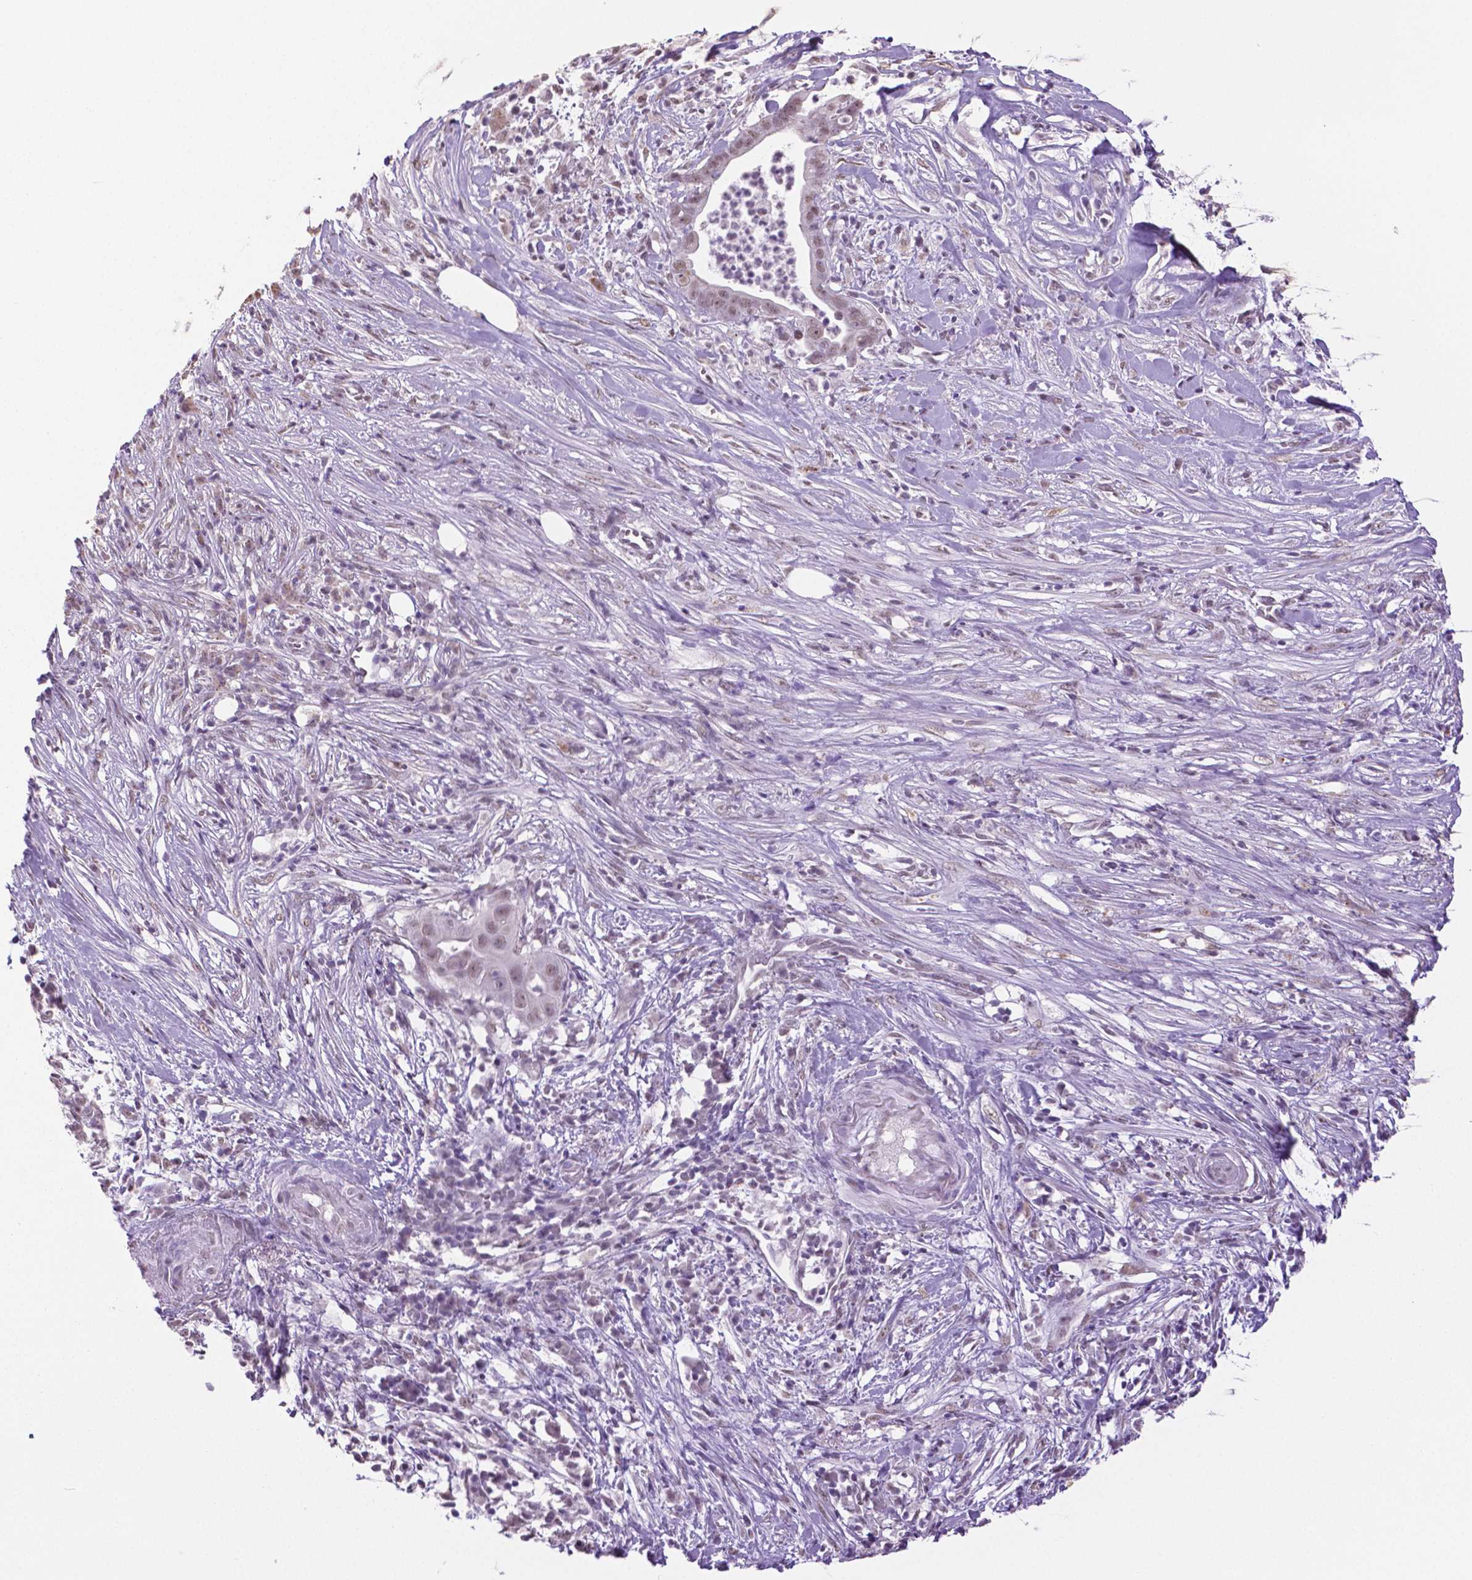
{"staining": {"intensity": "weak", "quantity": "25%-75%", "location": "nuclear"}, "tissue": "pancreatic cancer", "cell_type": "Tumor cells", "image_type": "cancer", "snomed": [{"axis": "morphology", "description": "Adenocarcinoma, NOS"}, {"axis": "topography", "description": "Pancreas"}], "caption": "Tumor cells demonstrate low levels of weak nuclear staining in approximately 25%-75% of cells in pancreatic cancer.", "gene": "IGF2BP1", "patient": {"sex": "male", "age": 61}}